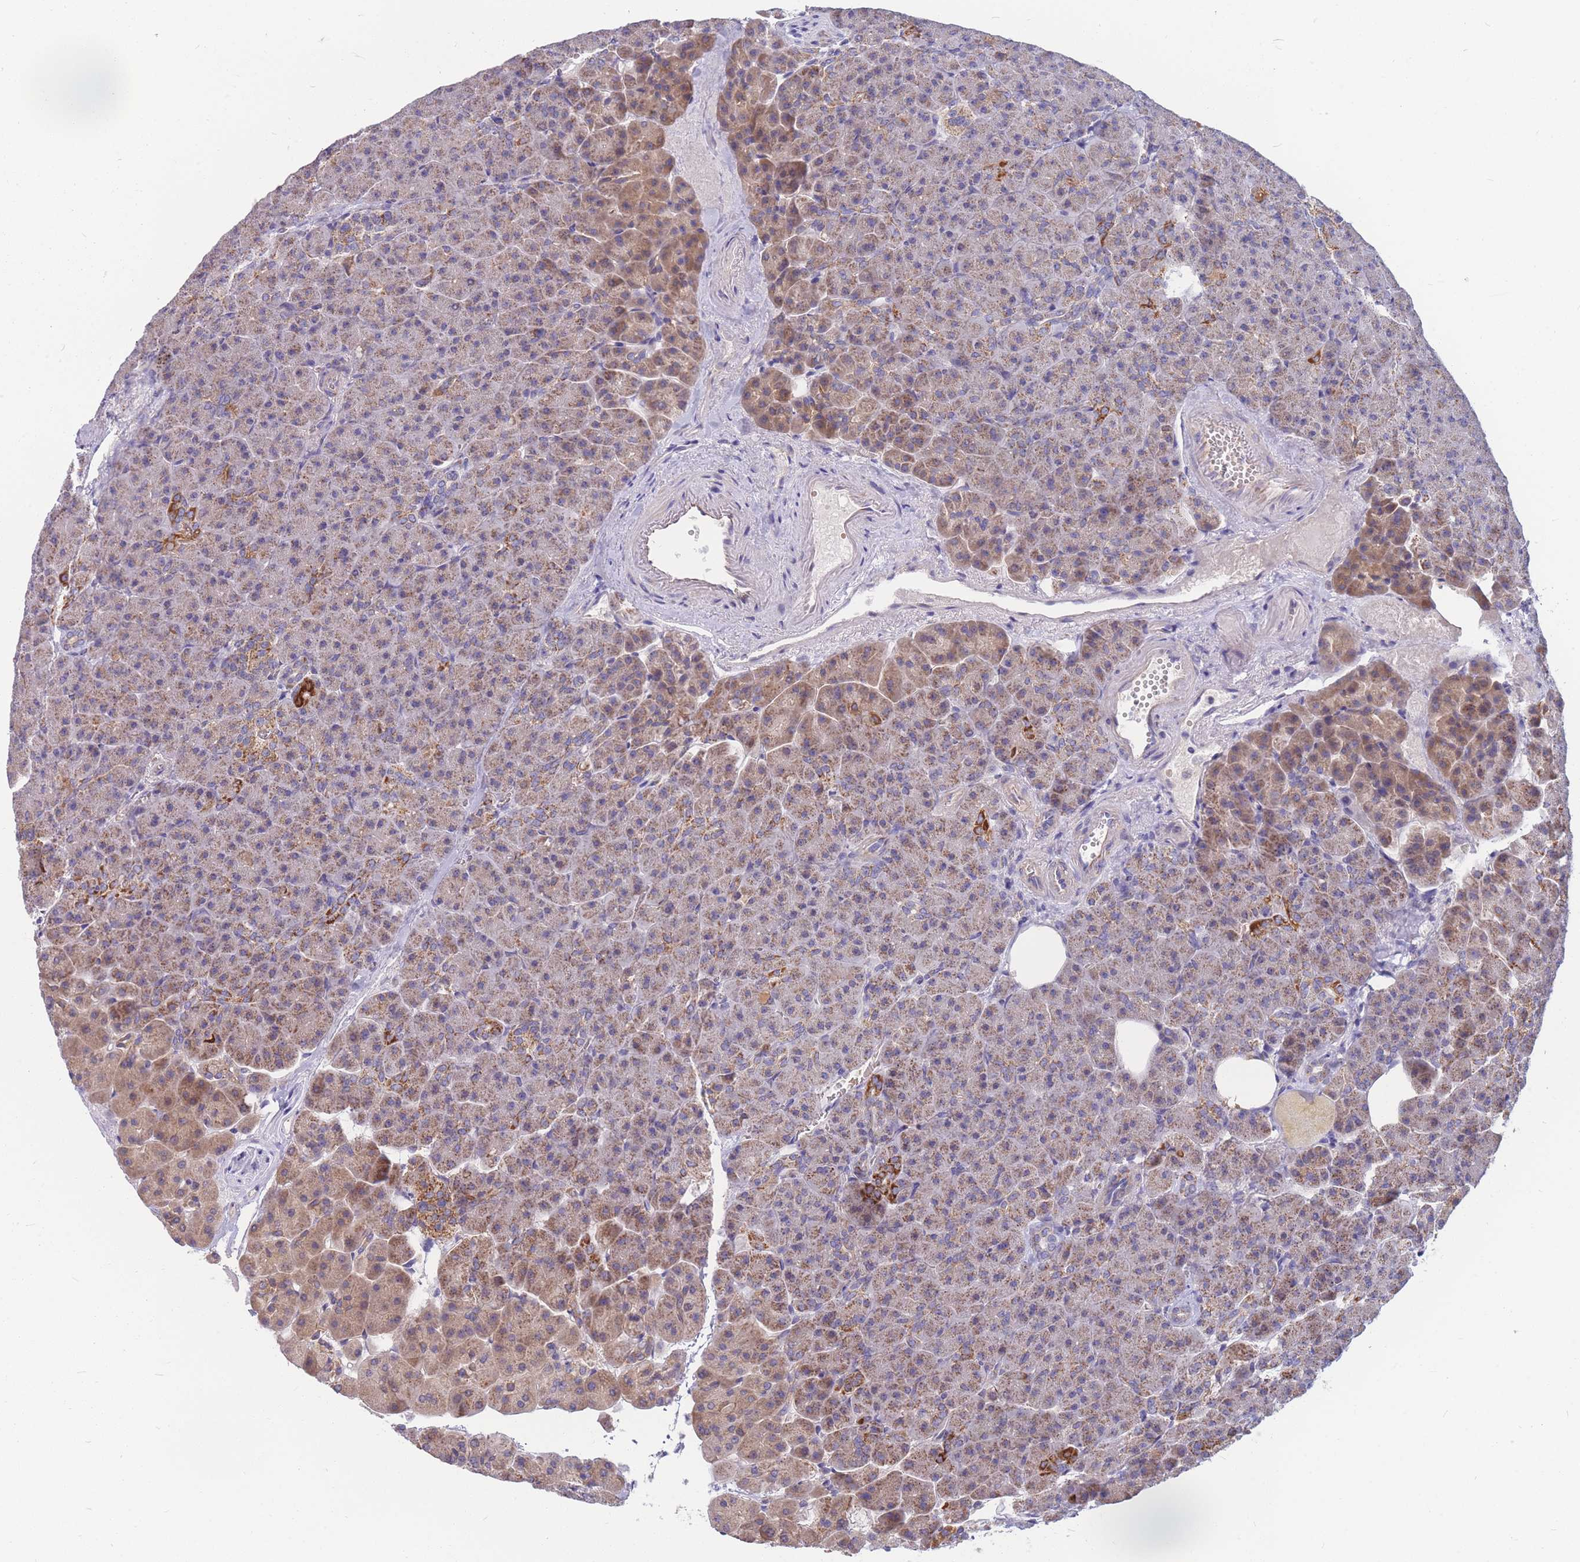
{"staining": {"intensity": "moderate", "quantity": ">75%", "location": "cytoplasmic/membranous"}, "tissue": "pancreas", "cell_type": "Exocrine glandular cells", "image_type": "normal", "snomed": [{"axis": "morphology", "description": "Normal tissue, NOS"}, {"axis": "topography", "description": "Pancreas"}], "caption": "Moderate cytoplasmic/membranous positivity is appreciated in approximately >75% of exocrine glandular cells in unremarkable pancreas.", "gene": "MRPS9", "patient": {"sex": "female", "age": 74}}